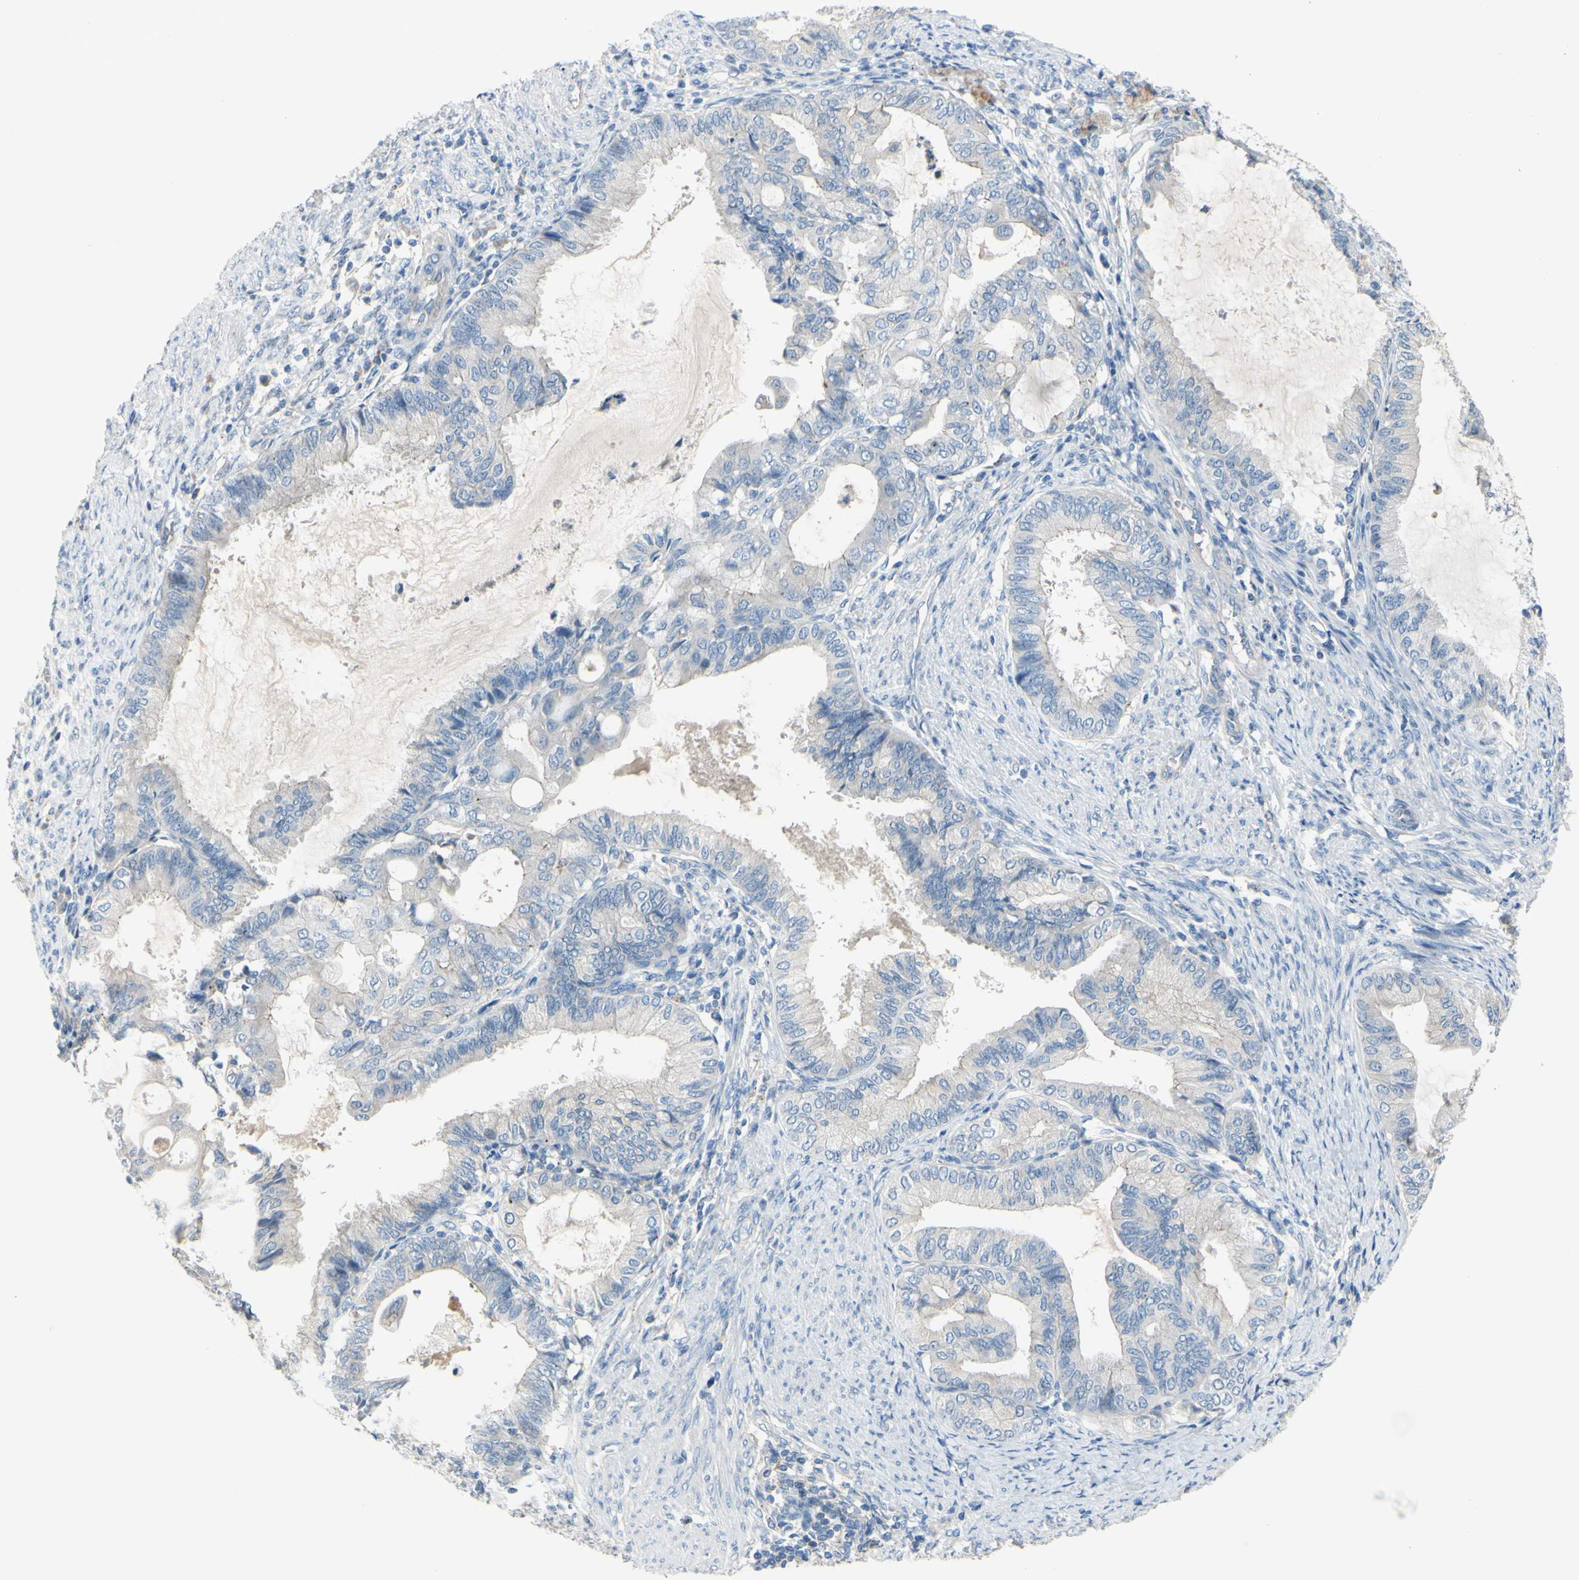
{"staining": {"intensity": "negative", "quantity": "none", "location": "none"}, "tissue": "endometrial cancer", "cell_type": "Tumor cells", "image_type": "cancer", "snomed": [{"axis": "morphology", "description": "Adenocarcinoma, NOS"}, {"axis": "topography", "description": "Endometrium"}], "caption": "Immunohistochemistry (IHC) histopathology image of neoplastic tissue: adenocarcinoma (endometrial) stained with DAB shows no significant protein staining in tumor cells.", "gene": "TMEM59L", "patient": {"sex": "female", "age": 86}}